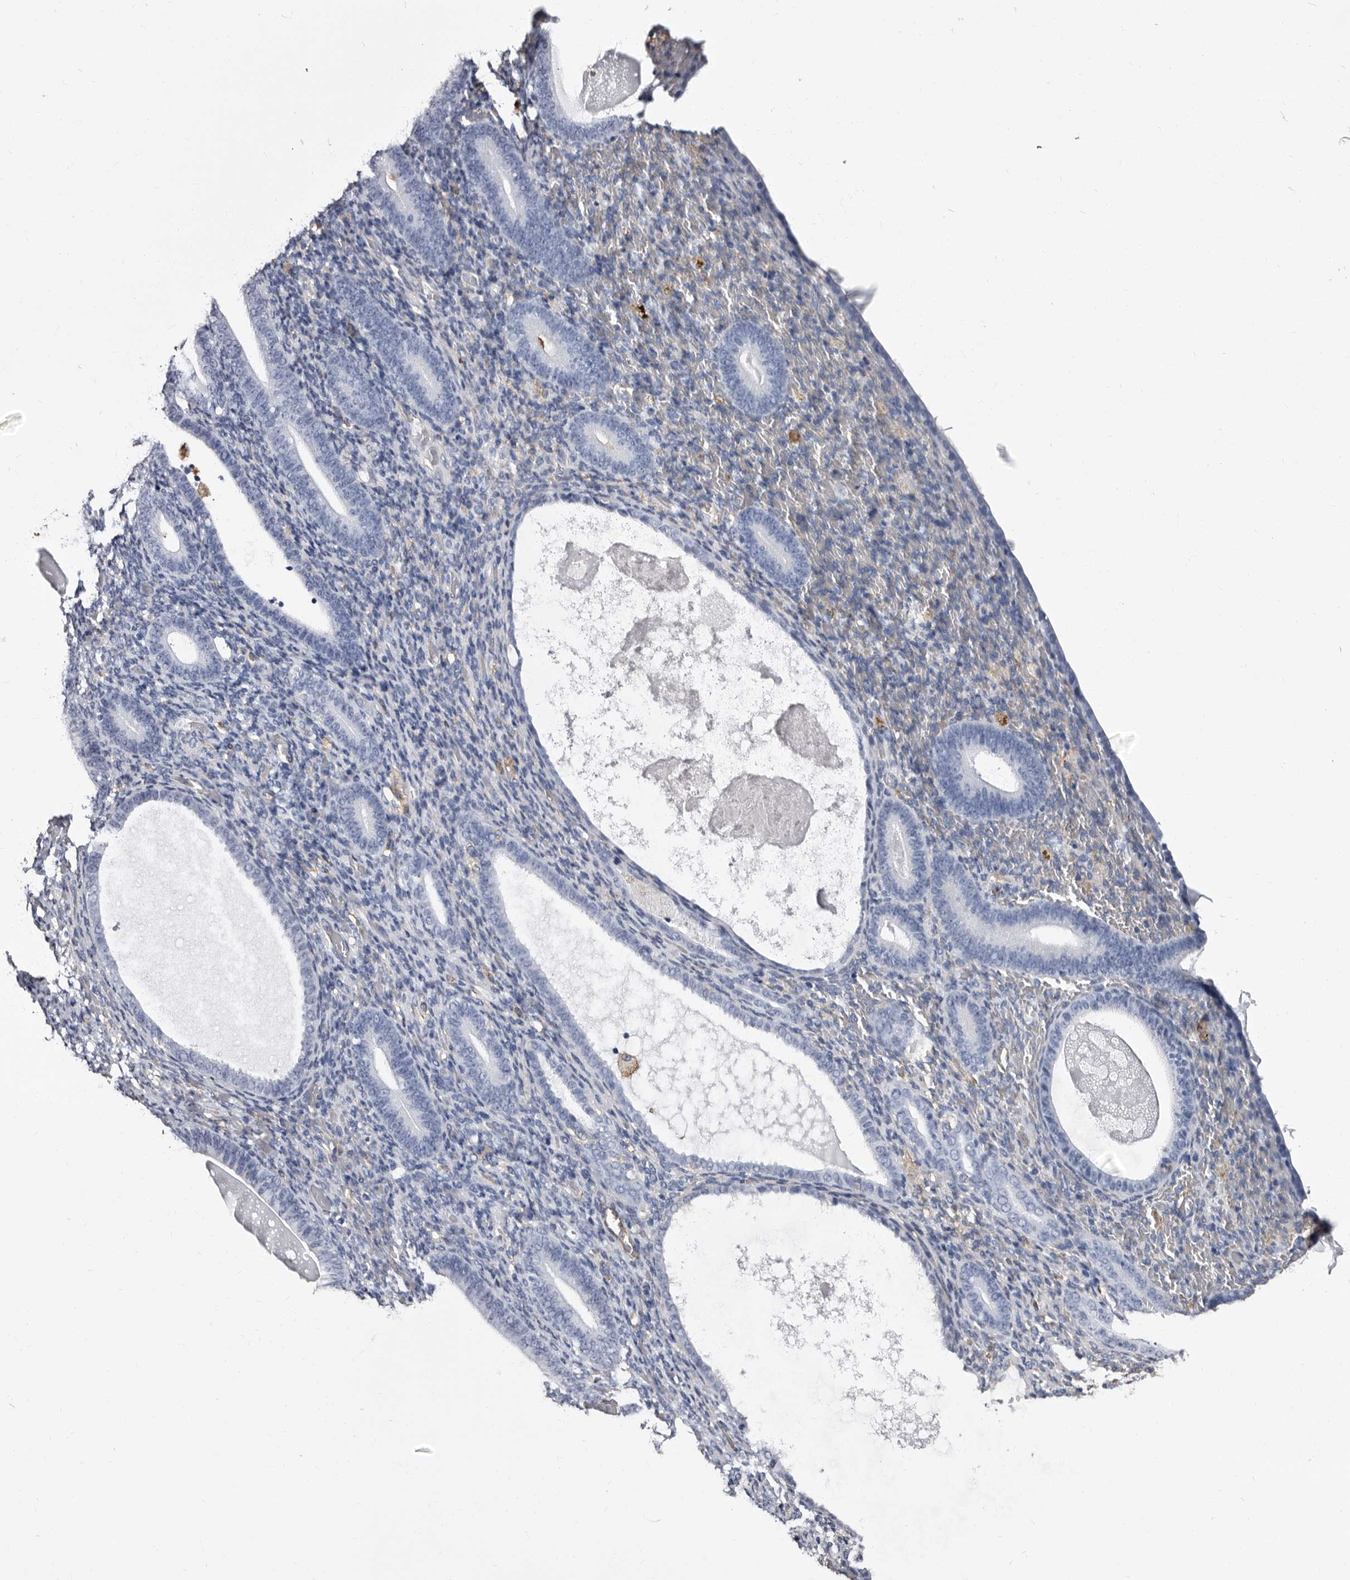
{"staining": {"intensity": "negative", "quantity": "none", "location": "none"}, "tissue": "endometrium", "cell_type": "Cells in endometrial stroma", "image_type": "normal", "snomed": [{"axis": "morphology", "description": "Normal tissue, NOS"}, {"axis": "topography", "description": "Endometrium"}], "caption": "IHC photomicrograph of normal endometrium: endometrium stained with DAB shows no significant protein expression in cells in endometrial stroma.", "gene": "EPB41L3", "patient": {"sex": "female", "age": 51}}